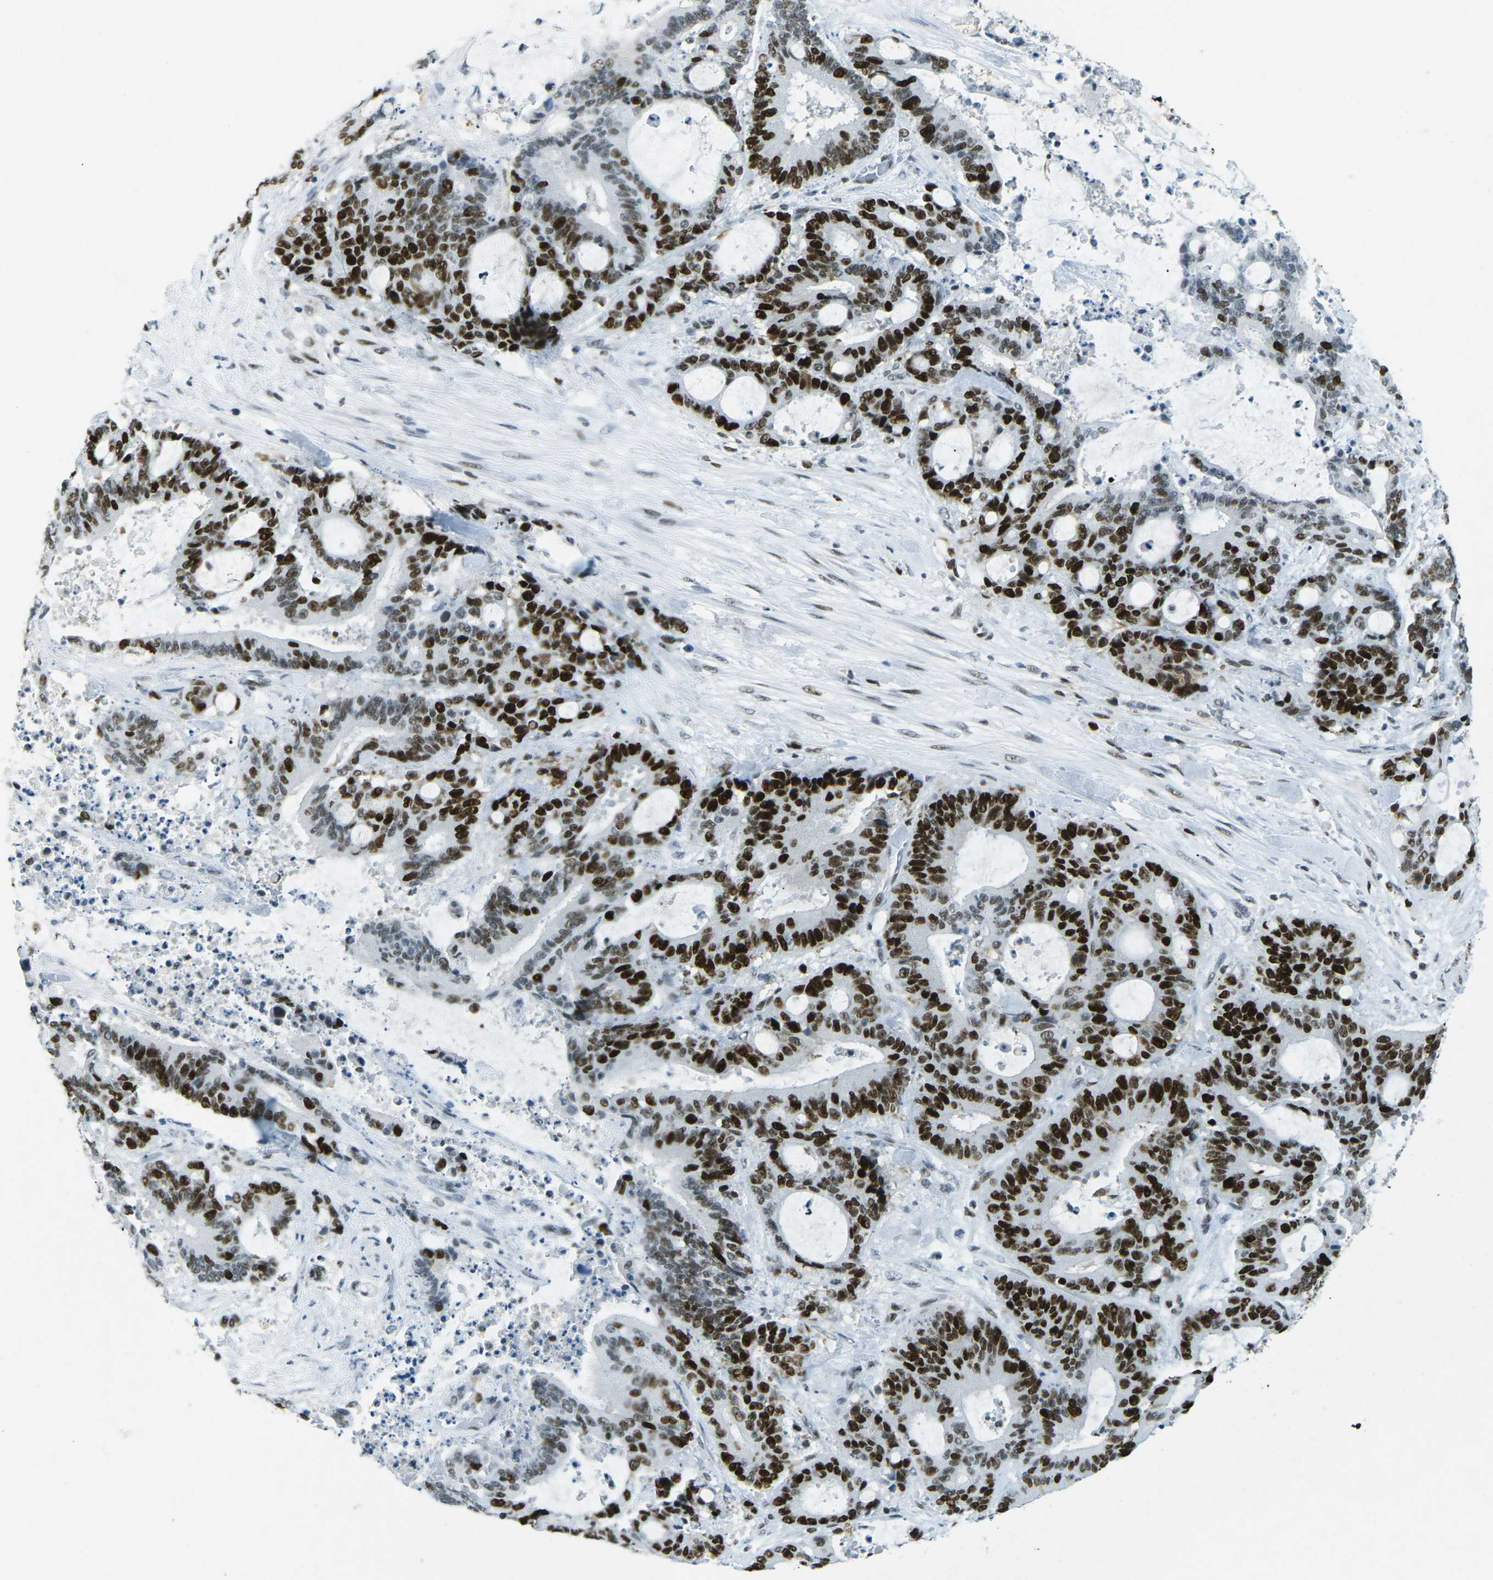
{"staining": {"intensity": "strong", "quantity": ">75%", "location": "nuclear"}, "tissue": "liver cancer", "cell_type": "Tumor cells", "image_type": "cancer", "snomed": [{"axis": "morphology", "description": "Normal tissue, NOS"}, {"axis": "morphology", "description": "Cholangiocarcinoma"}, {"axis": "topography", "description": "Liver"}, {"axis": "topography", "description": "Peripheral nerve tissue"}], "caption": "Liver cancer (cholangiocarcinoma) tissue displays strong nuclear positivity in about >75% of tumor cells The staining was performed using DAB (3,3'-diaminobenzidine) to visualize the protein expression in brown, while the nuclei were stained in blue with hematoxylin (Magnification: 20x).", "gene": "RB1", "patient": {"sex": "female", "age": 73}}